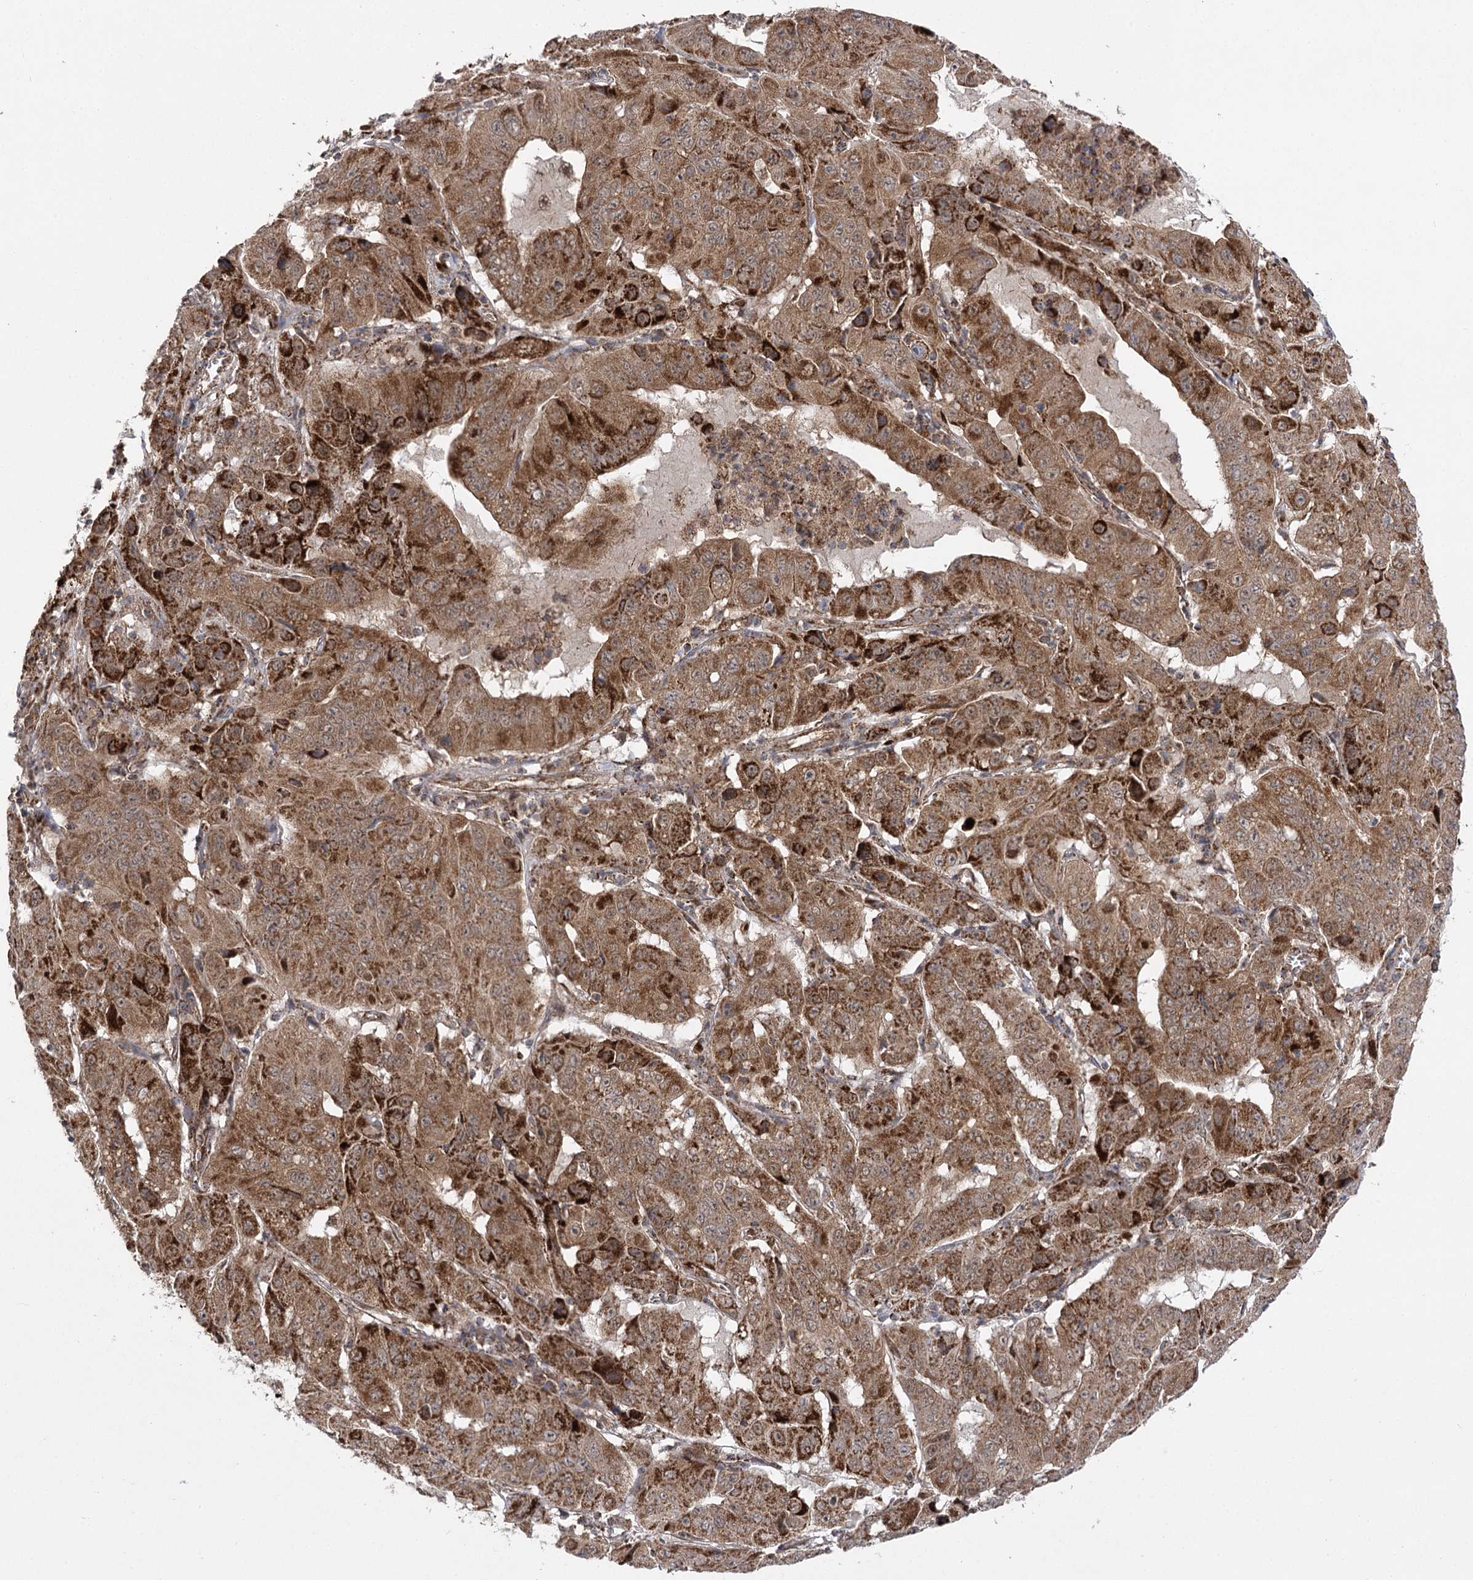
{"staining": {"intensity": "moderate", "quantity": ">75%", "location": "cytoplasmic/membranous"}, "tissue": "pancreatic cancer", "cell_type": "Tumor cells", "image_type": "cancer", "snomed": [{"axis": "morphology", "description": "Adenocarcinoma, NOS"}, {"axis": "topography", "description": "Pancreas"}], "caption": "Protein expression analysis of human pancreatic cancer reveals moderate cytoplasmic/membranous expression in approximately >75% of tumor cells. (DAB IHC with brightfield microscopy, high magnification).", "gene": "SLC4A1AP", "patient": {"sex": "male", "age": 63}}